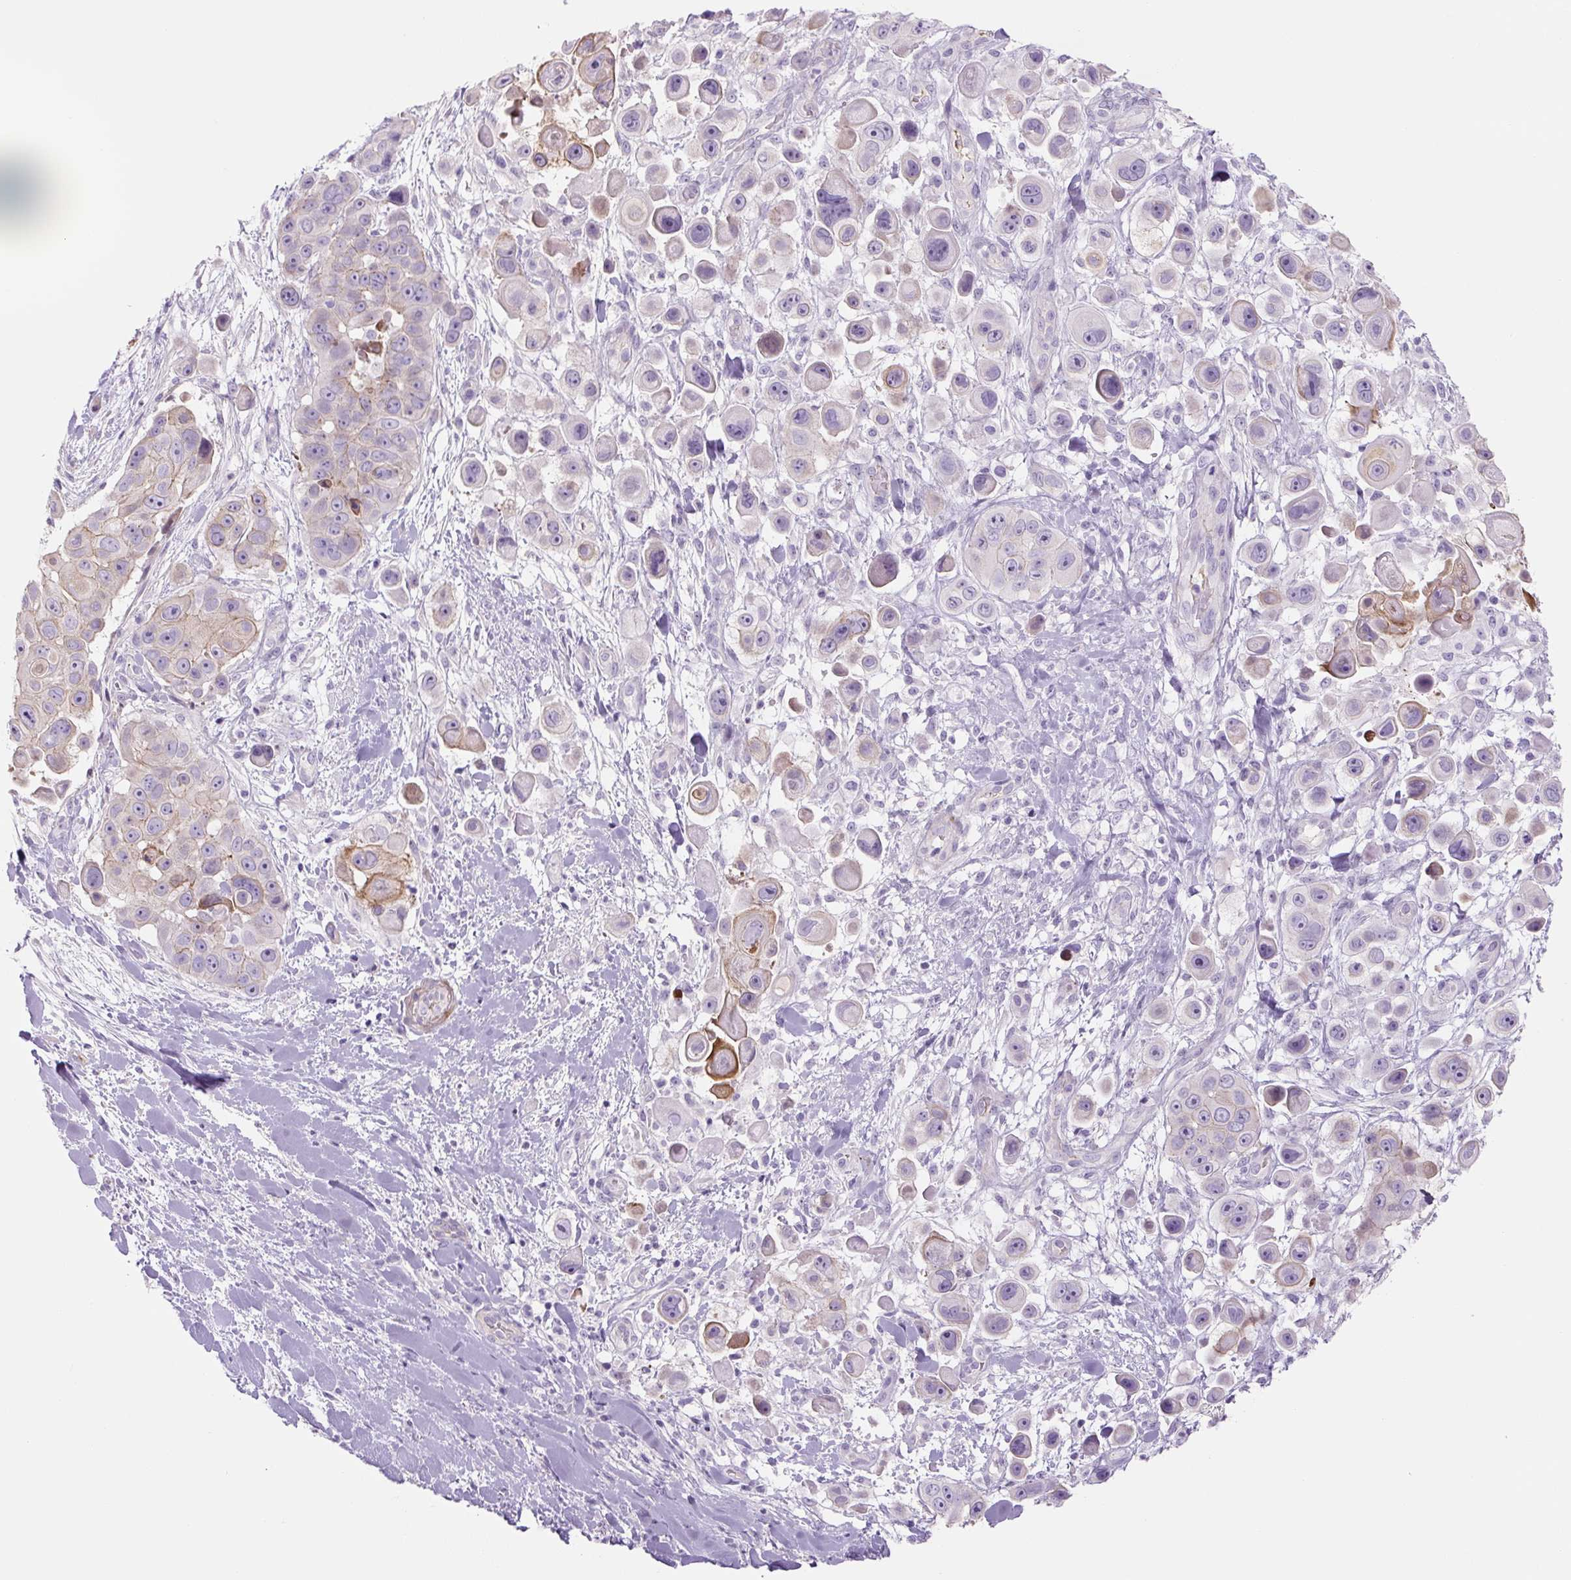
{"staining": {"intensity": "moderate", "quantity": "<25%", "location": "cytoplasmic/membranous"}, "tissue": "skin cancer", "cell_type": "Tumor cells", "image_type": "cancer", "snomed": [{"axis": "morphology", "description": "Squamous cell carcinoma, NOS"}, {"axis": "topography", "description": "Skin"}], "caption": "This is a photomicrograph of immunohistochemistry staining of skin squamous cell carcinoma, which shows moderate staining in the cytoplasmic/membranous of tumor cells.", "gene": "PRM1", "patient": {"sex": "male", "age": 67}}